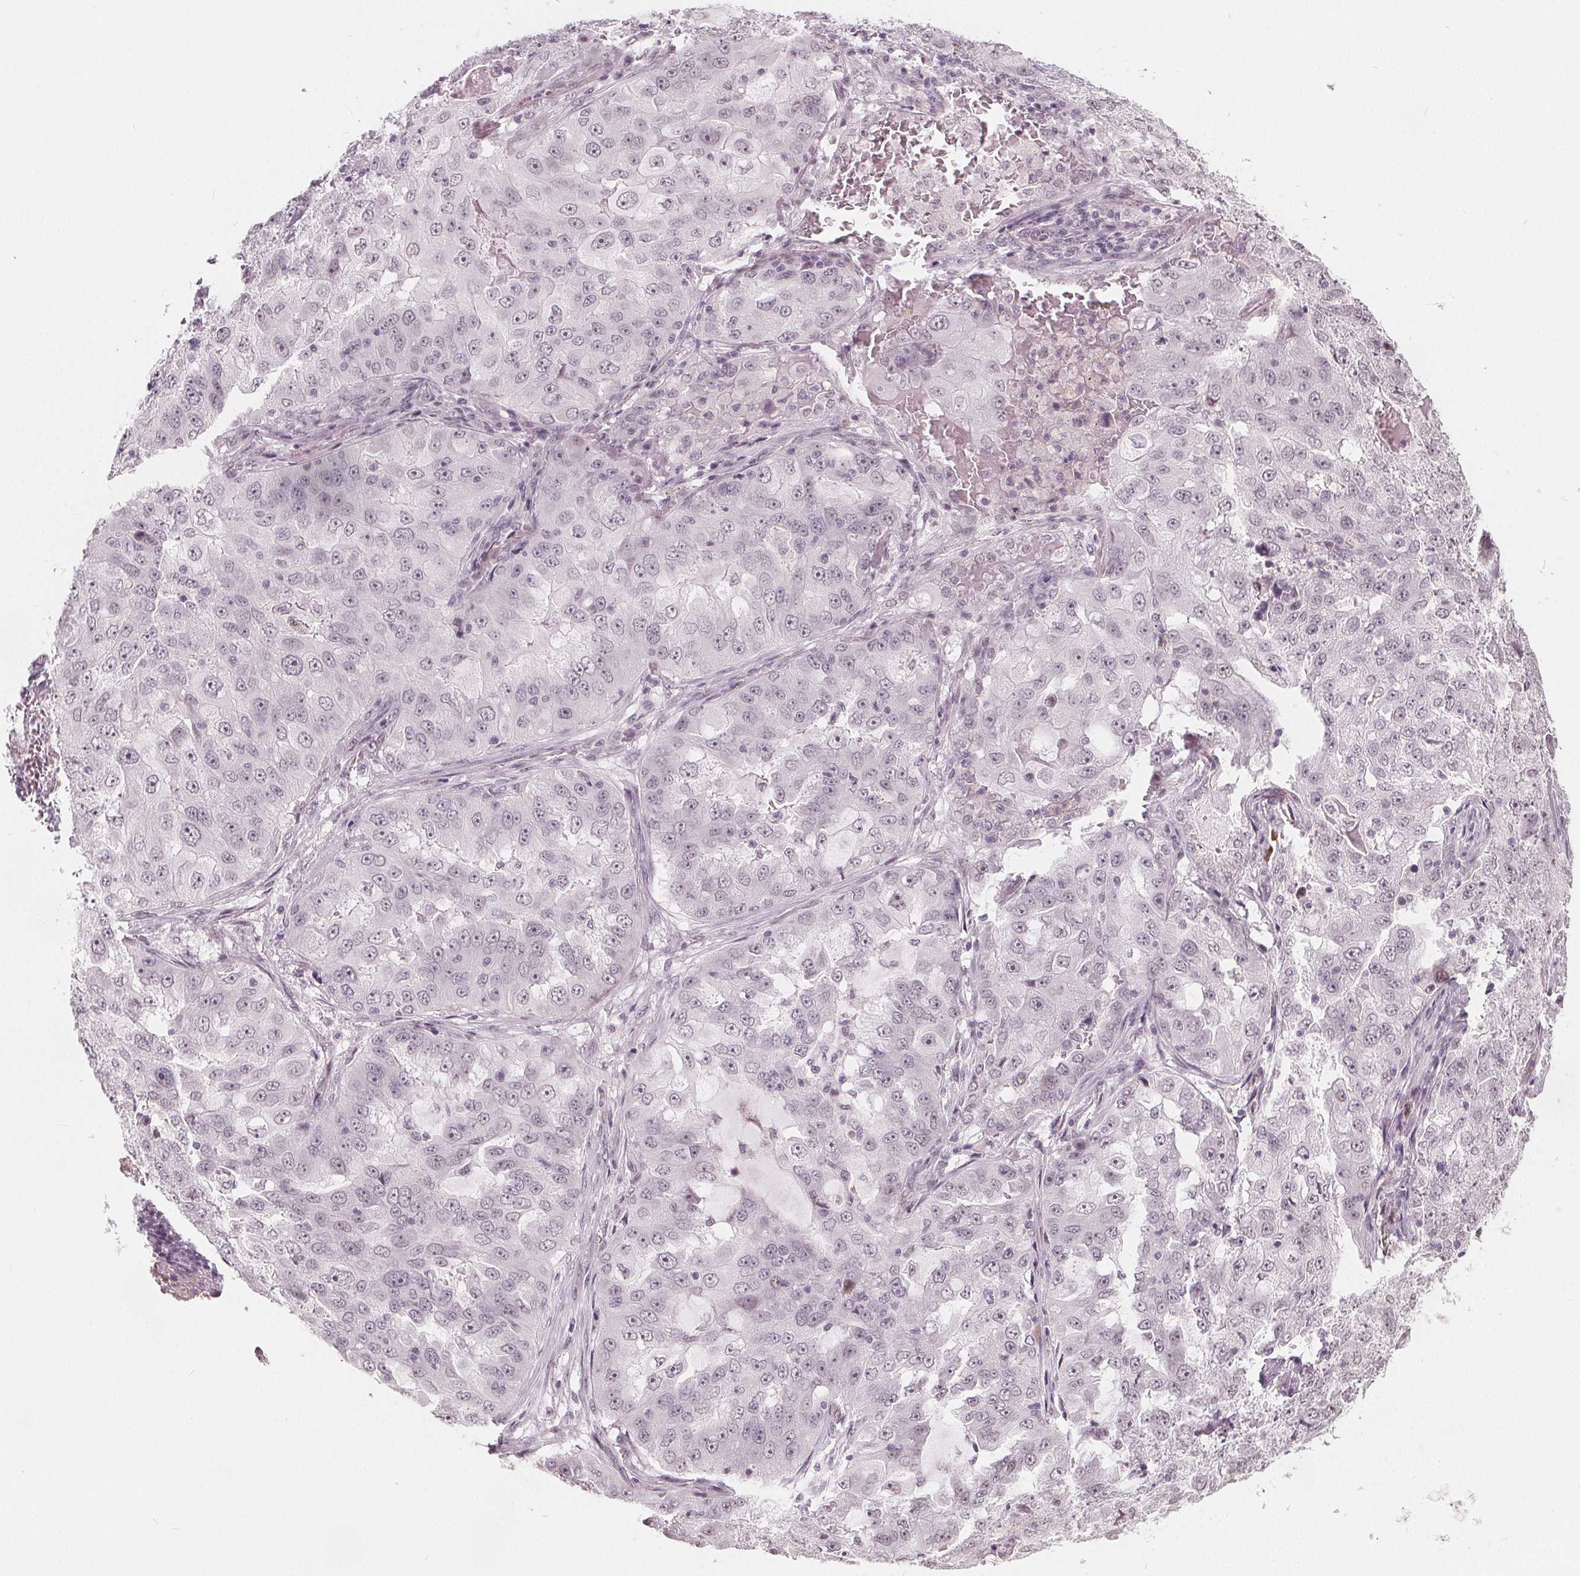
{"staining": {"intensity": "weak", "quantity": "25%-75%", "location": "nuclear"}, "tissue": "lung cancer", "cell_type": "Tumor cells", "image_type": "cancer", "snomed": [{"axis": "morphology", "description": "Adenocarcinoma, NOS"}, {"axis": "topography", "description": "Lung"}], "caption": "Immunohistochemistry staining of lung cancer, which reveals low levels of weak nuclear expression in approximately 25%-75% of tumor cells indicating weak nuclear protein staining. The staining was performed using DAB (brown) for protein detection and nuclei were counterstained in hematoxylin (blue).", "gene": "NUP210L", "patient": {"sex": "female", "age": 61}}